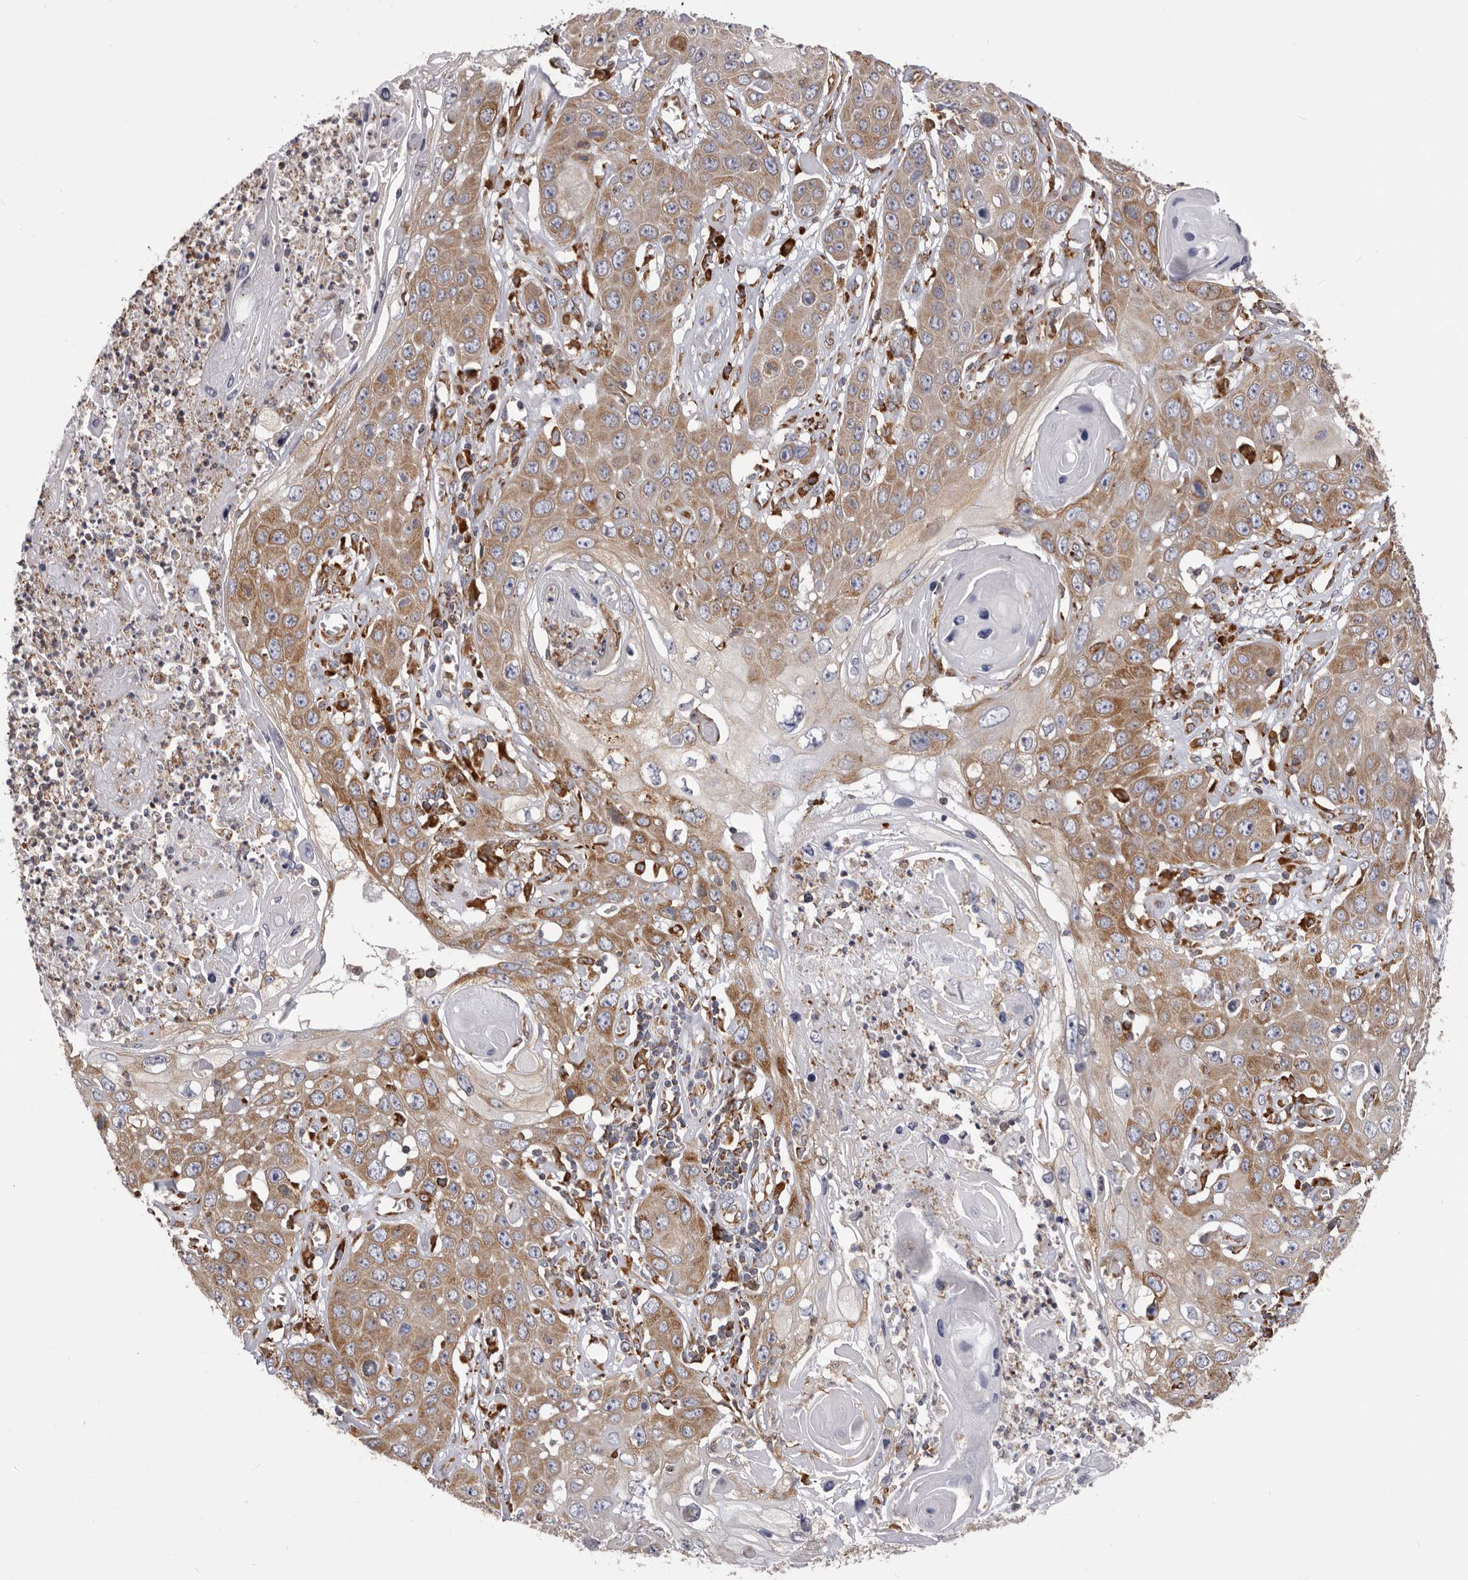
{"staining": {"intensity": "moderate", "quantity": ">75%", "location": "cytoplasmic/membranous"}, "tissue": "skin cancer", "cell_type": "Tumor cells", "image_type": "cancer", "snomed": [{"axis": "morphology", "description": "Squamous cell carcinoma, NOS"}, {"axis": "topography", "description": "Skin"}], "caption": "Protein staining shows moderate cytoplasmic/membranous expression in approximately >75% of tumor cells in skin cancer. The staining was performed using DAB (3,3'-diaminobenzidine) to visualize the protein expression in brown, while the nuclei were stained in blue with hematoxylin (Magnification: 20x).", "gene": "QRSL1", "patient": {"sex": "male", "age": 55}}